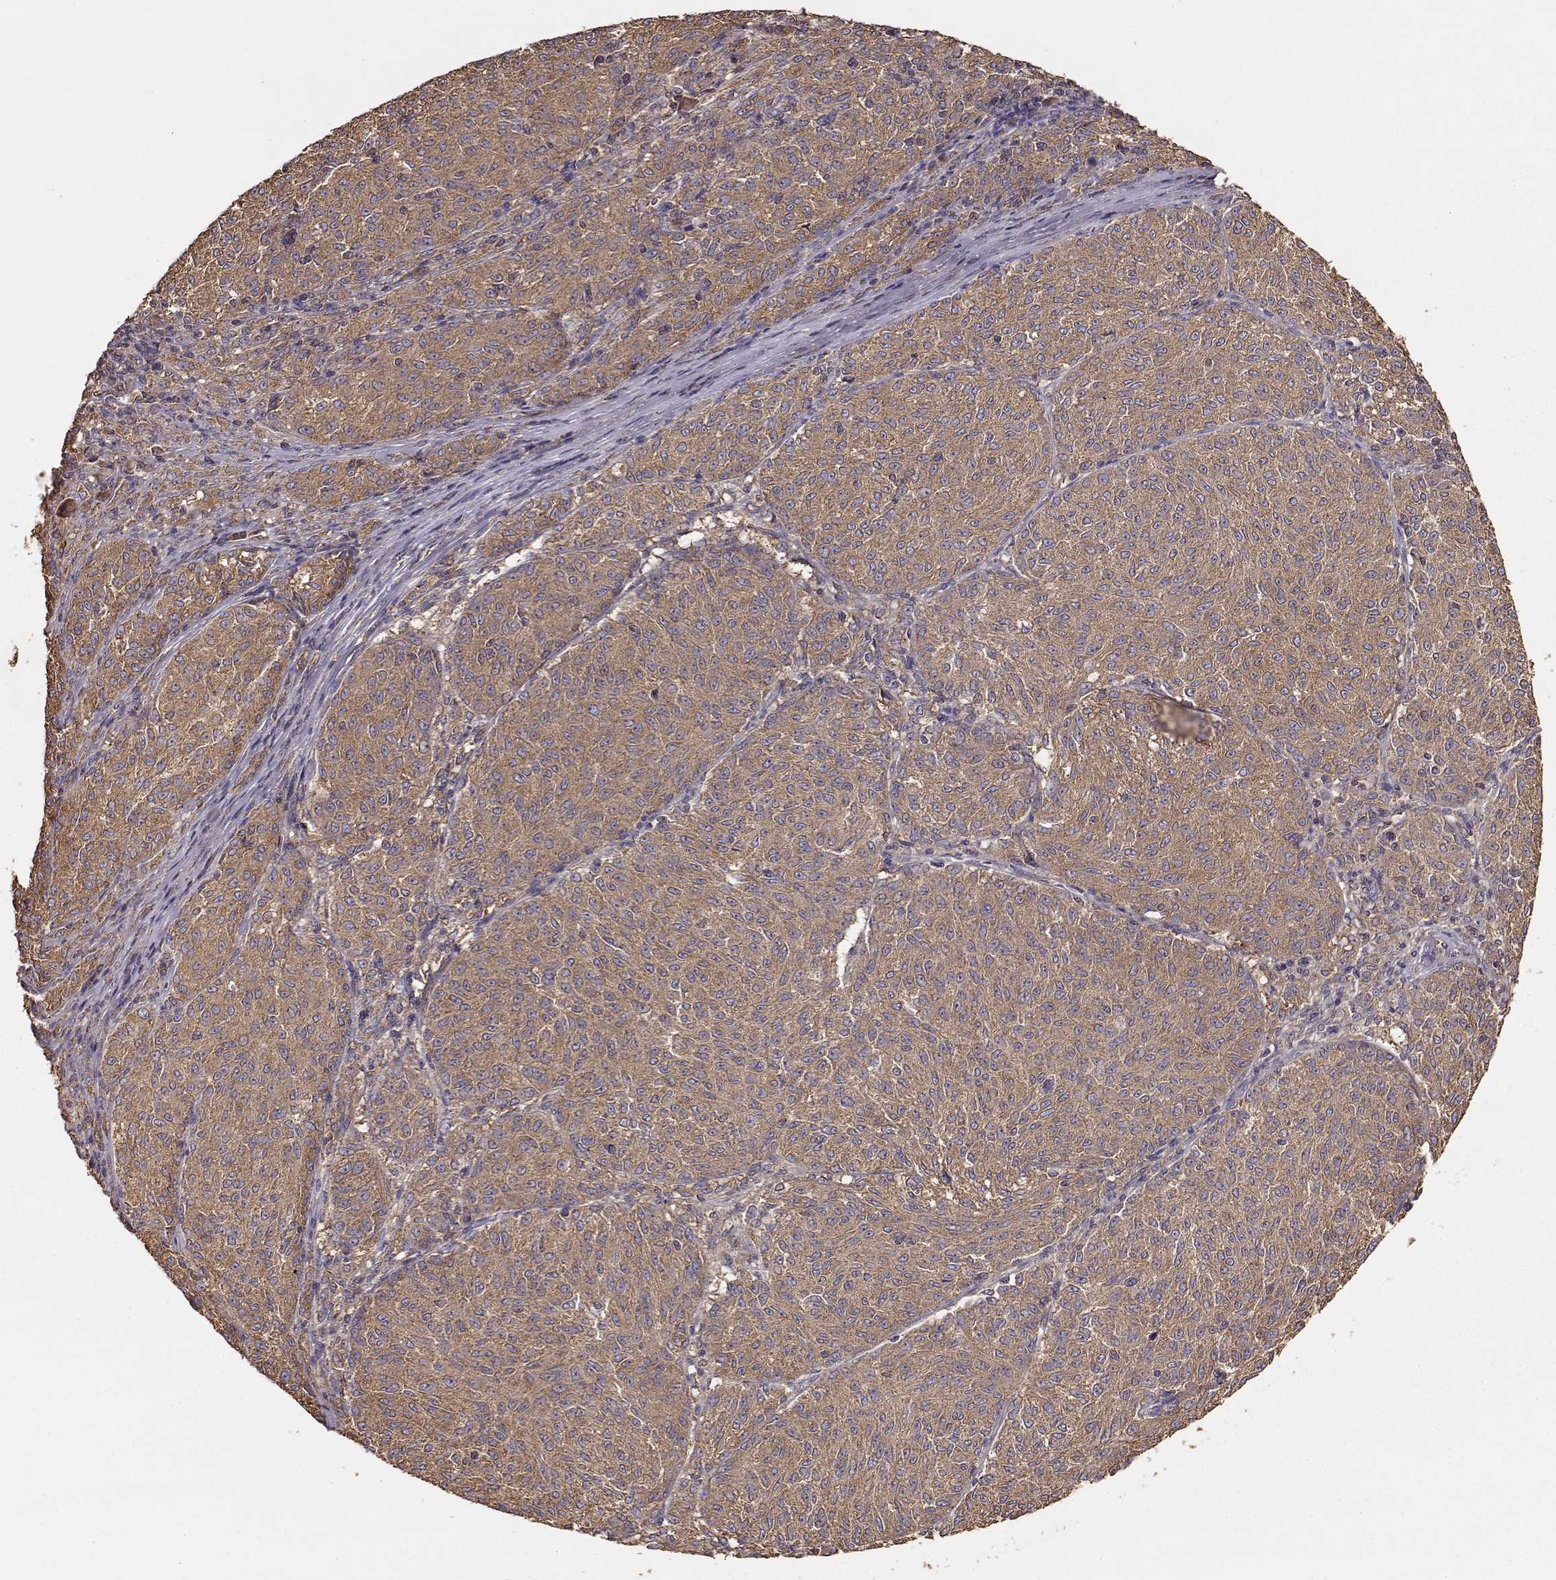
{"staining": {"intensity": "moderate", "quantity": ">75%", "location": "cytoplasmic/membranous"}, "tissue": "melanoma", "cell_type": "Tumor cells", "image_type": "cancer", "snomed": [{"axis": "morphology", "description": "Malignant melanoma, NOS"}, {"axis": "topography", "description": "Skin"}], "caption": "Protein staining of malignant melanoma tissue reveals moderate cytoplasmic/membranous positivity in approximately >75% of tumor cells.", "gene": "TARS3", "patient": {"sex": "female", "age": 72}}